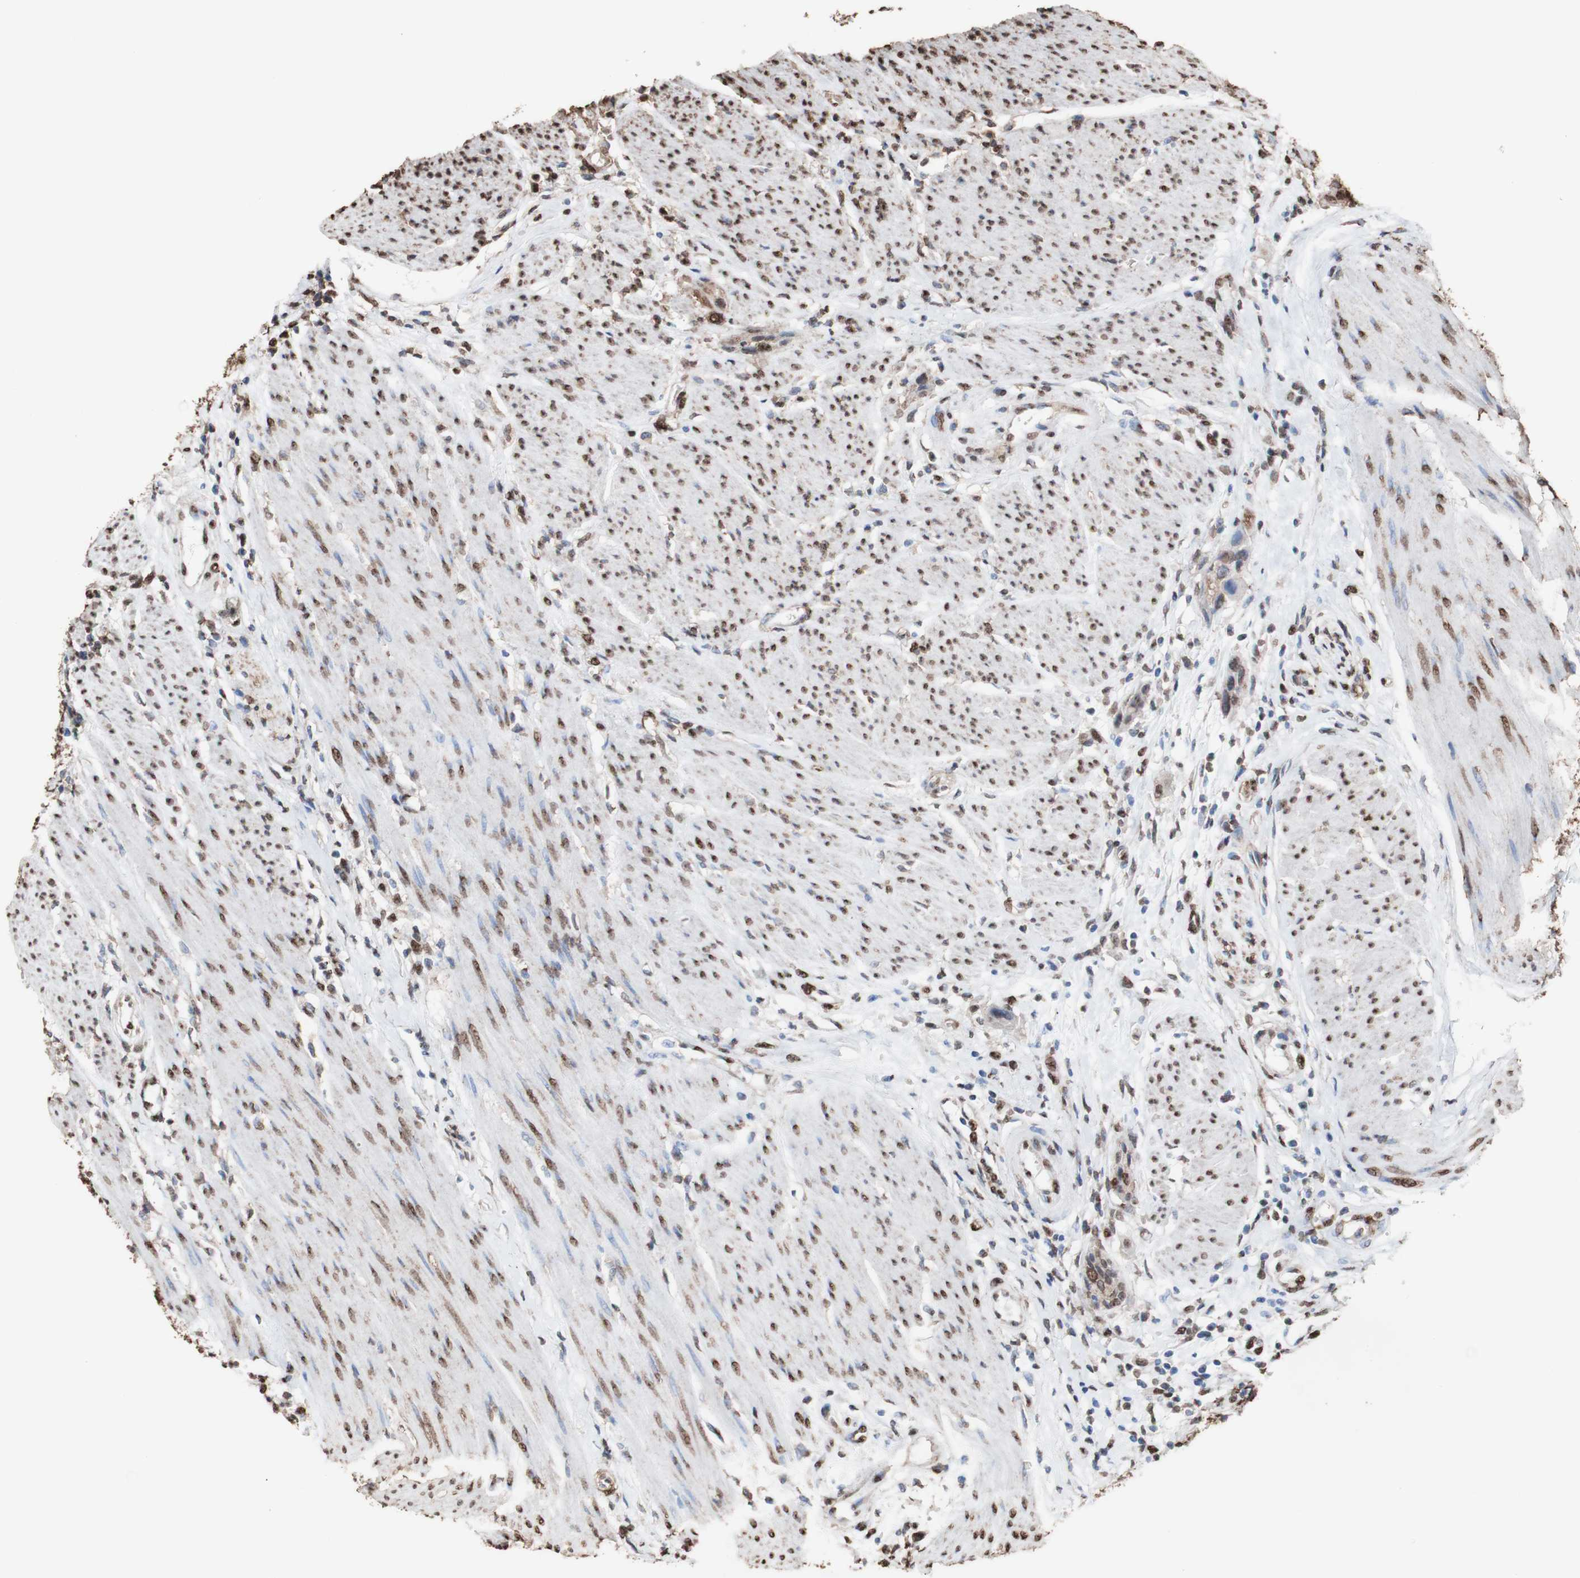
{"staining": {"intensity": "moderate", "quantity": ">75%", "location": "cytoplasmic/membranous,nuclear"}, "tissue": "urothelial cancer", "cell_type": "Tumor cells", "image_type": "cancer", "snomed": [{"axis": "morphology", "description": "Urothelial carcinoma, High grade"}, {"axis": "topography", "description": "Urinary bladder"}], "caption": "Human urothelial carcinoma (high-grade) stained with a protein marker demonstrates moderate staining in tumor cells.", "gene": "PIDD1", "patient": {"sex": "male", "age": 35}}